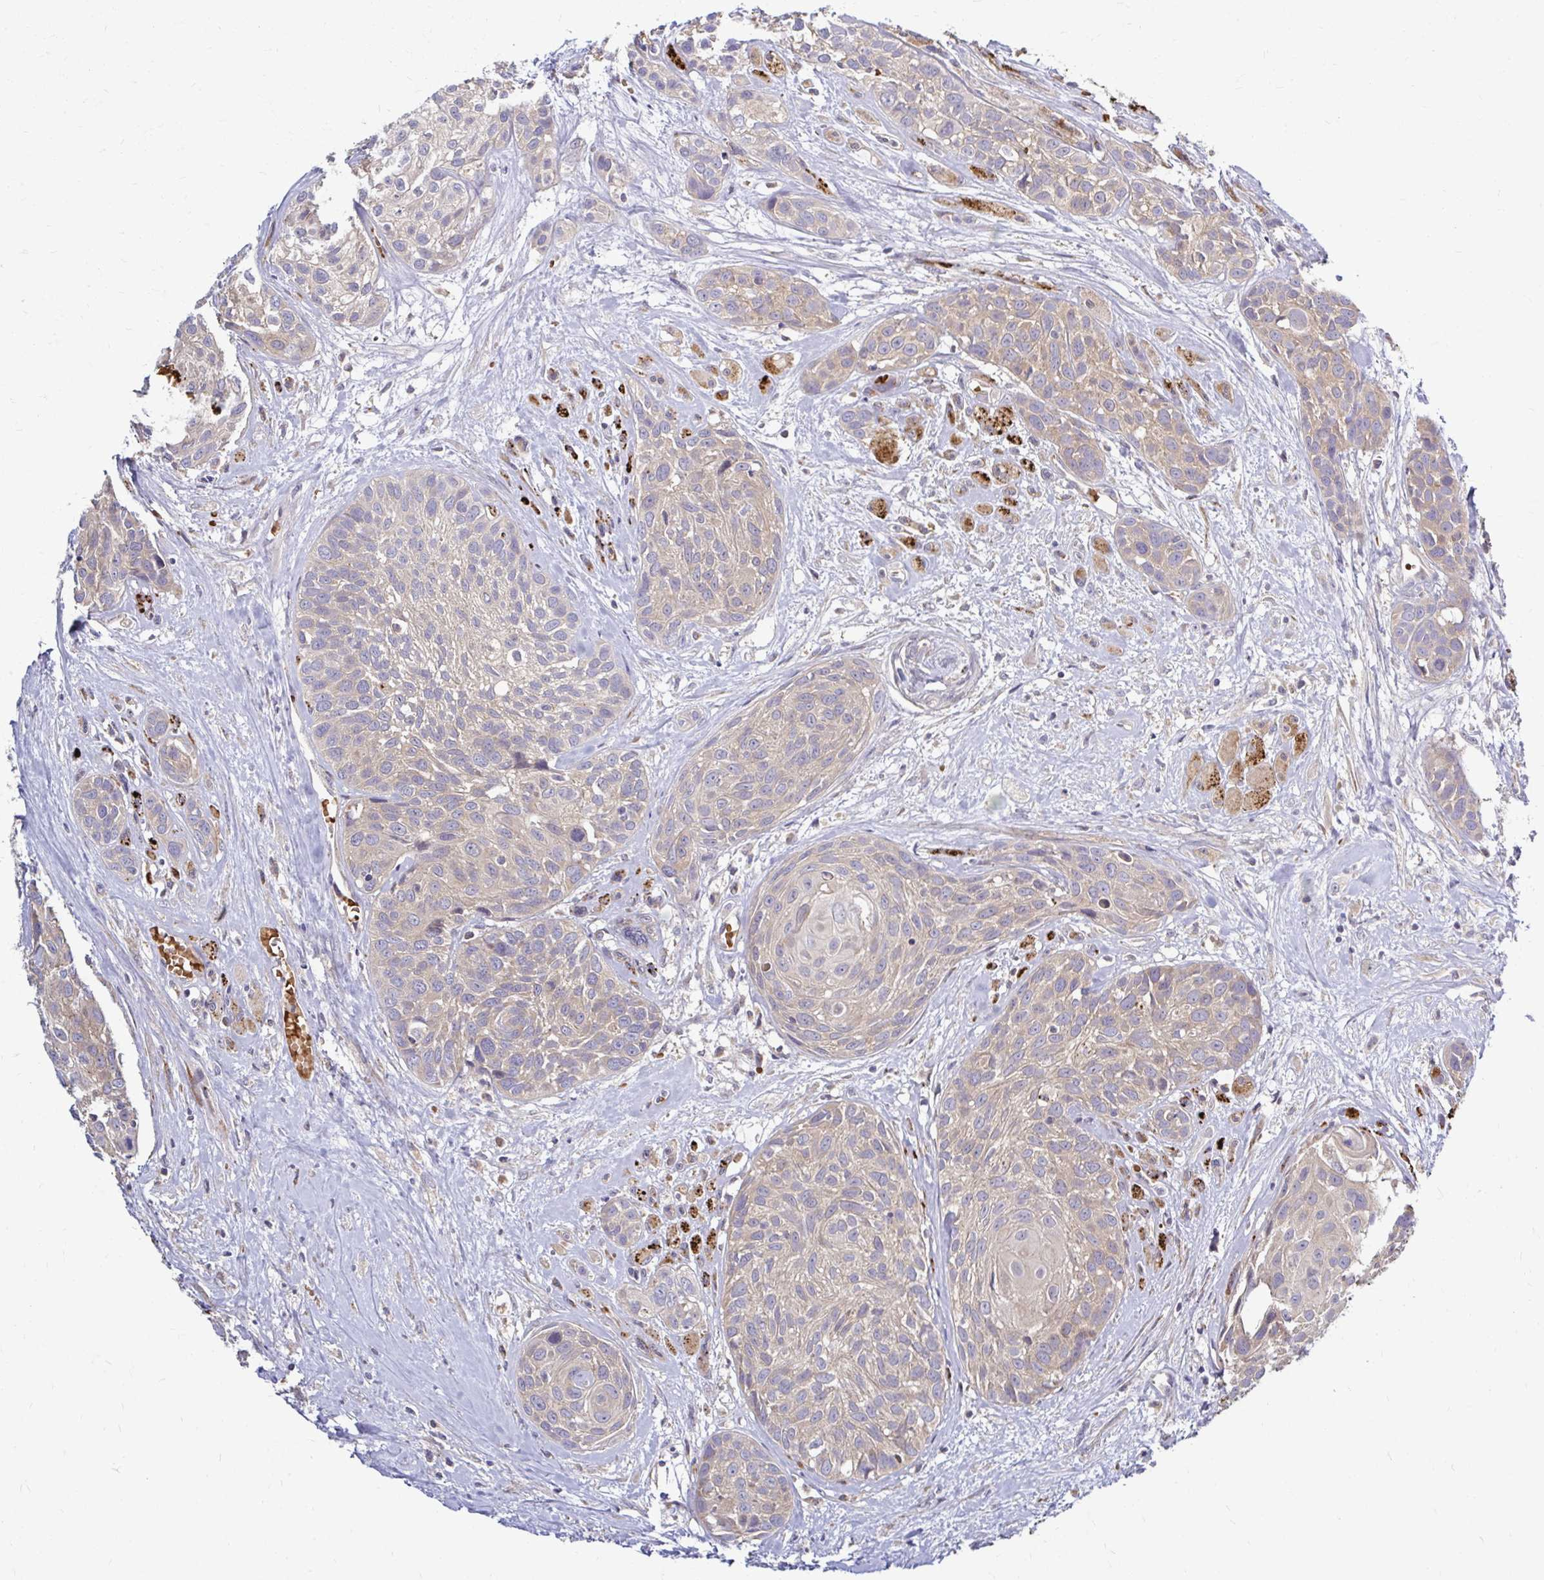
{"staining": {"intensity": "weak", "quantity": ">75%", "location": "cytoplasmic/membranous"}, "tissue": "head and neck cancer", "cell_type": "Tumor cells", "image_type": "cancer", "snomed": [{"axis": "morphology", "description": "Squamous cell carcinoma, NOS"}, {"axis": "topography", "description": "Head-Neck"}], "caption": "The image displays immunohistochemical staining of head and neck cancer (squamous cell carcinoma). There is weak cytoplasmic/membranous positivity is seen in about >75% of tumor cells.", "gene": "ARHGEF37", "patient": {"sex": "female", "age": 50}}